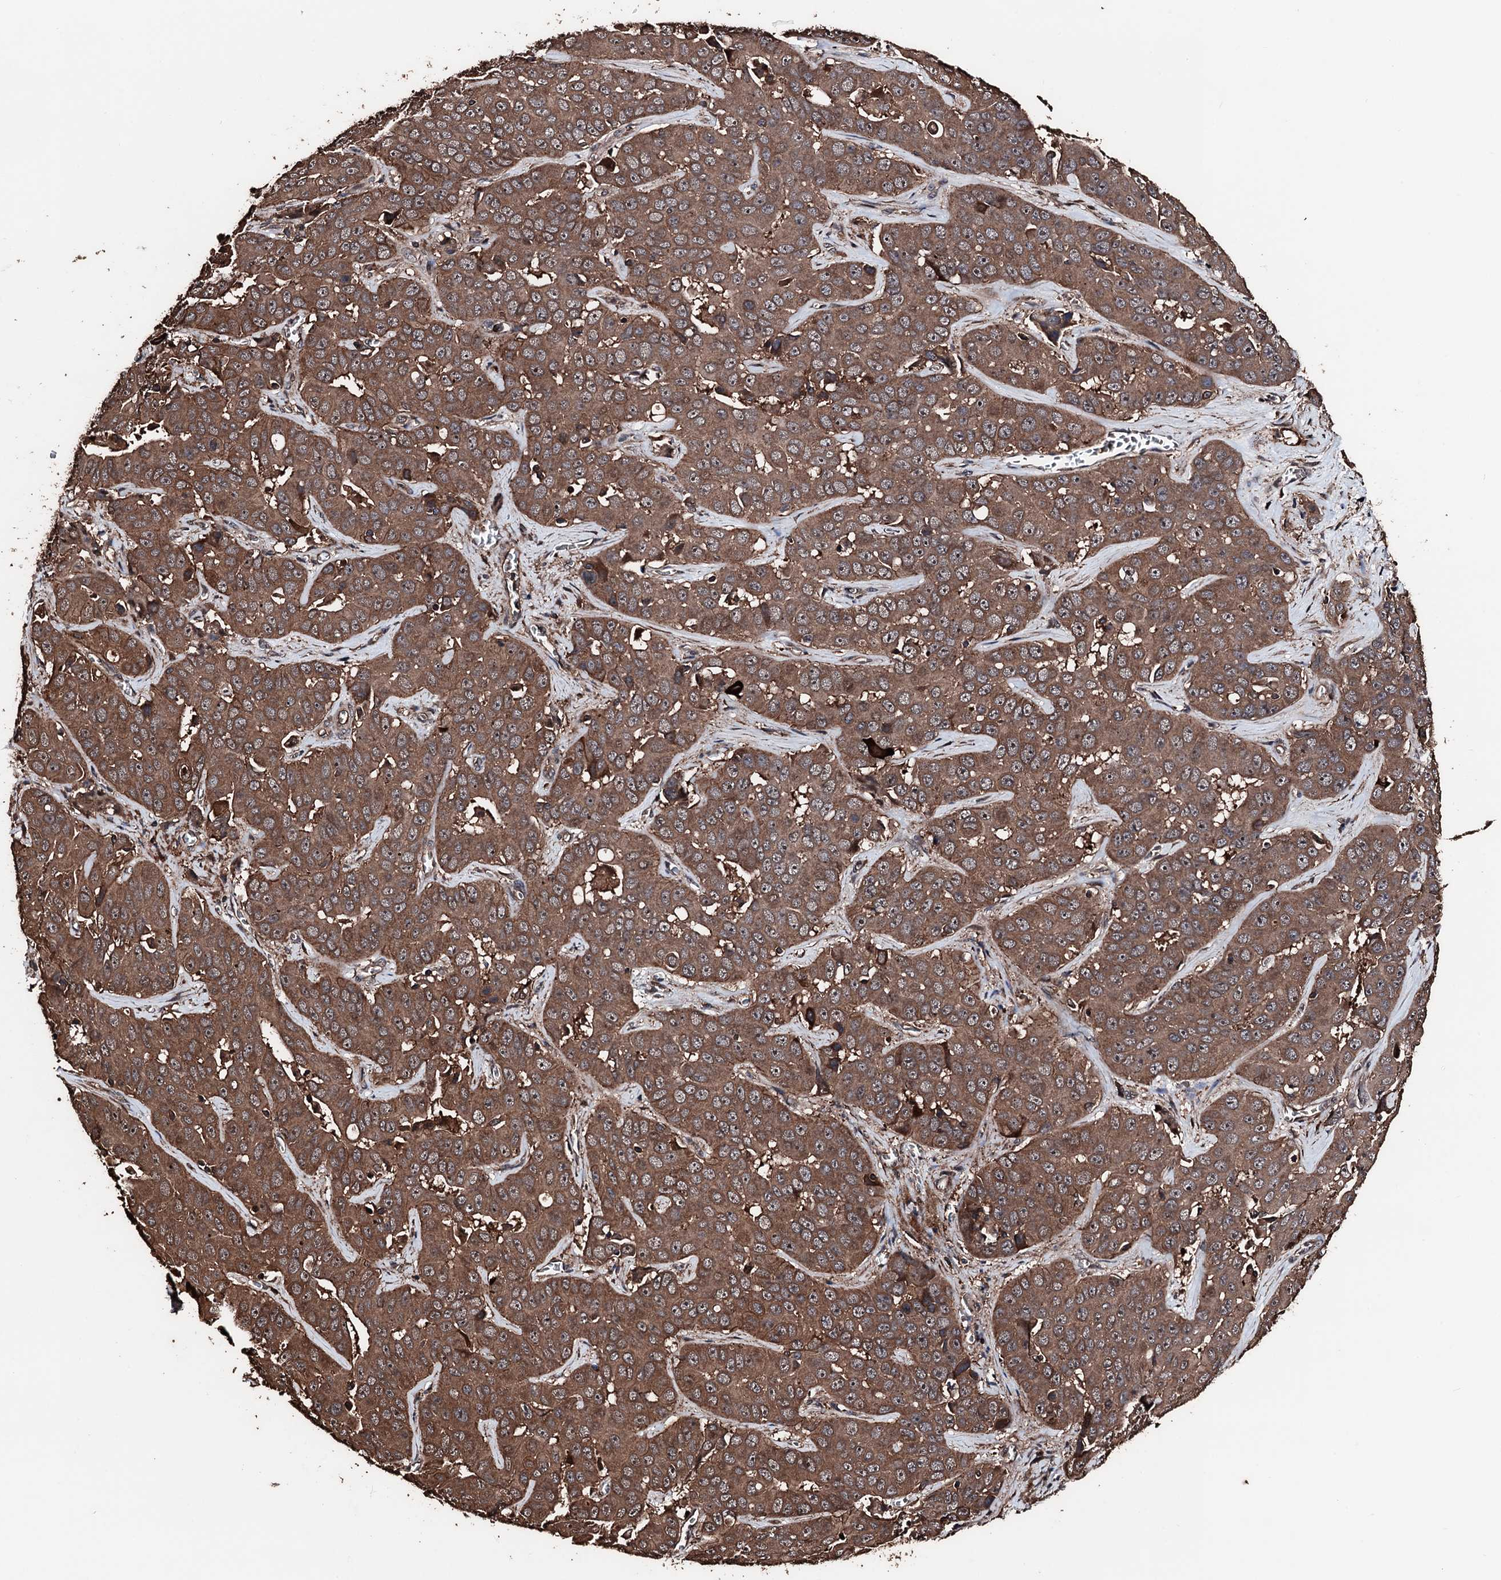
{"staining": {"intensity": "strong", "quantity": ">75%", "location": "cytoplasmic/membranous"}, "tissue": "liver cancer", "cell_type": "Tumor cells", "image_type": "cancer", "snomed": [{"axis": "morphology", "description": "Cholangiocarcinoma"}, {"axis": "topography", "description": "Liver"}], "caption": "This is a photomicrograph of IHC staining of liver cholangiocarcinoma, which shows strong expression in the cytoplasmic/membranous of tumor cells.", "gene": "KIF18A", "patient": {"sex": "female", "age": 52}}